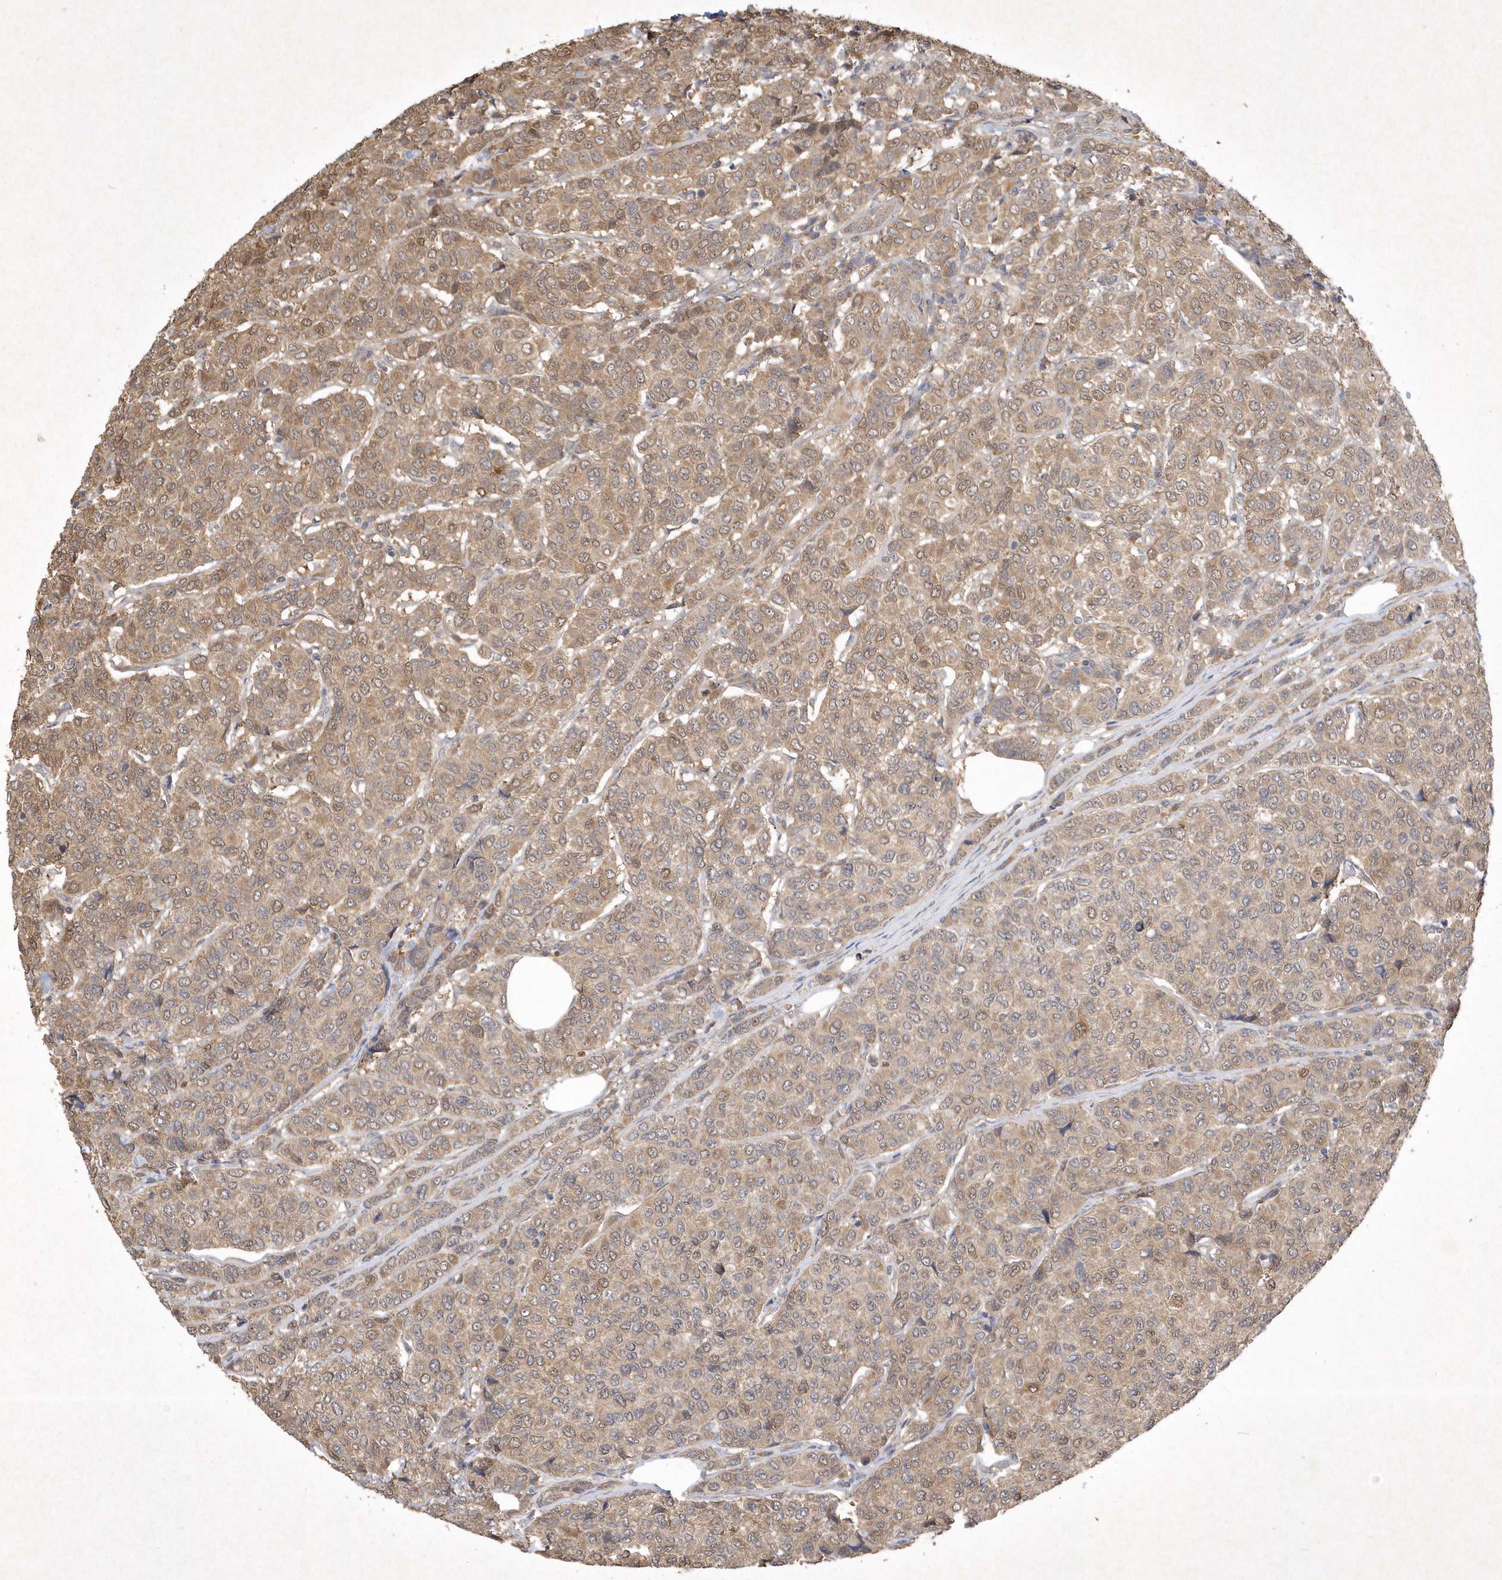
{"staining": {"intensity": "weak", "quantity": ">75%", "location": "cytoplasmic/membranous"}, "tissue": "breast cancer", "cell_type": "Tumor cells", "image_type": "cancer", "snomed": [{"axis": "morphology", "description": "Duct carcinoma"}, {"axis": "topography", "description": "Breast"}], "caption": "The immunohistochemical stain highlights weak cytoplasmic/membranous expression in tumor cells of breast invasive ductal carcinoma tissue. (DAB (3,3'-diaminobenzidine) = brown stain, brightfield microscopy at high magnification).", "gene": "AKR7A2", "patient": {"sex": "female", "age": 55}}